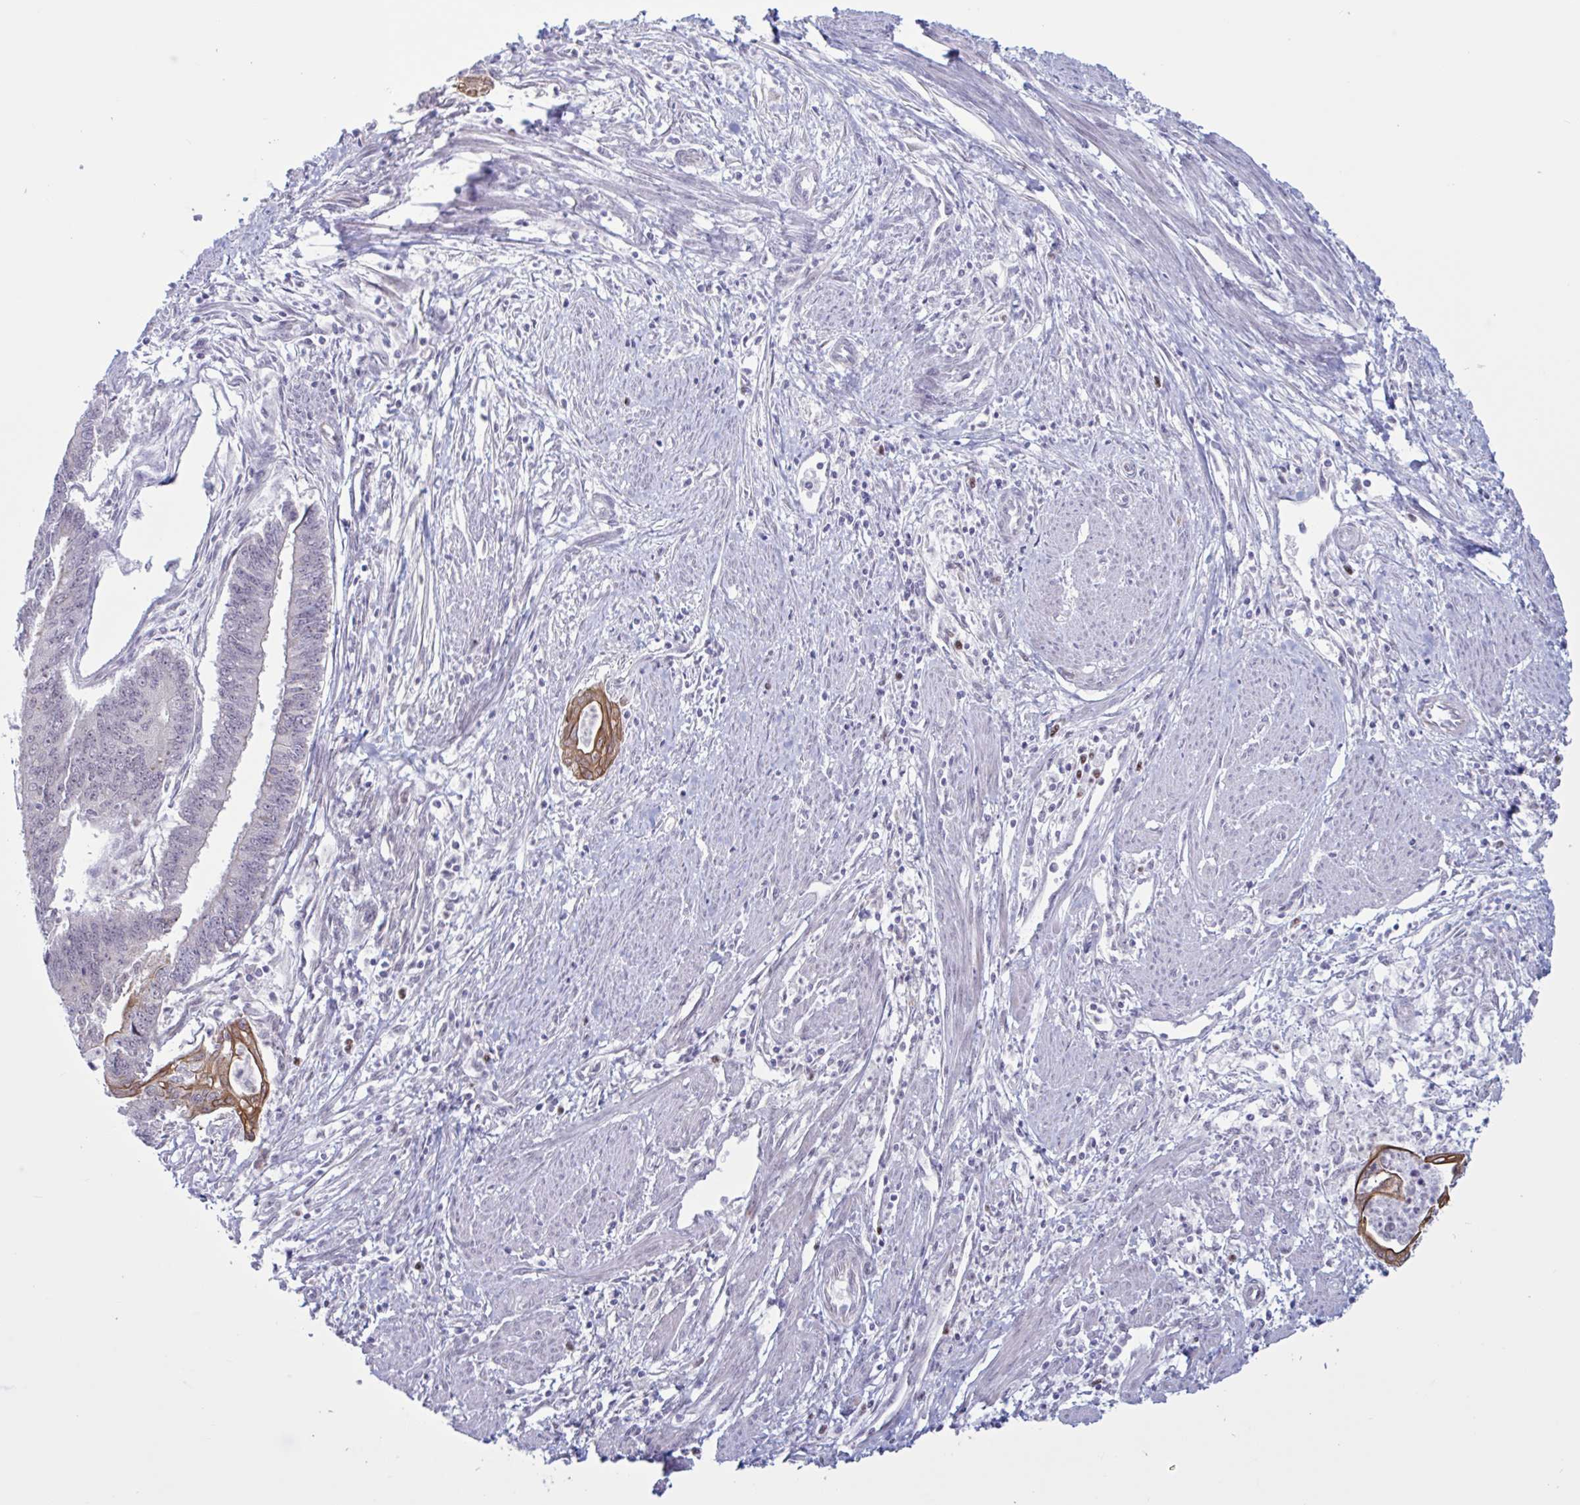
{"staining": {"intensity": "moderate", "quantity": "<25%", "location": "cytoplasmic/membranous"}, "tissue": "endometrial cancer", "cell_type": "Tumor cells", "image_type": "cancer", "snomed": [{"axis": "morphology", "description": "Adenocarcinoma, NOS"}, {"axis": "topography", "description": "Endometrium"}], "caption": "This photomicrograph reveals immunohistochemistry (IHC) staining of human endometrial cancer (adenocarcinoma), with low moderate cytoplasmic/membranous positivity in approximately <25% of tumor cells.", "gene": "PRMT6", "patient": {"sex": "female", "age": 73}}